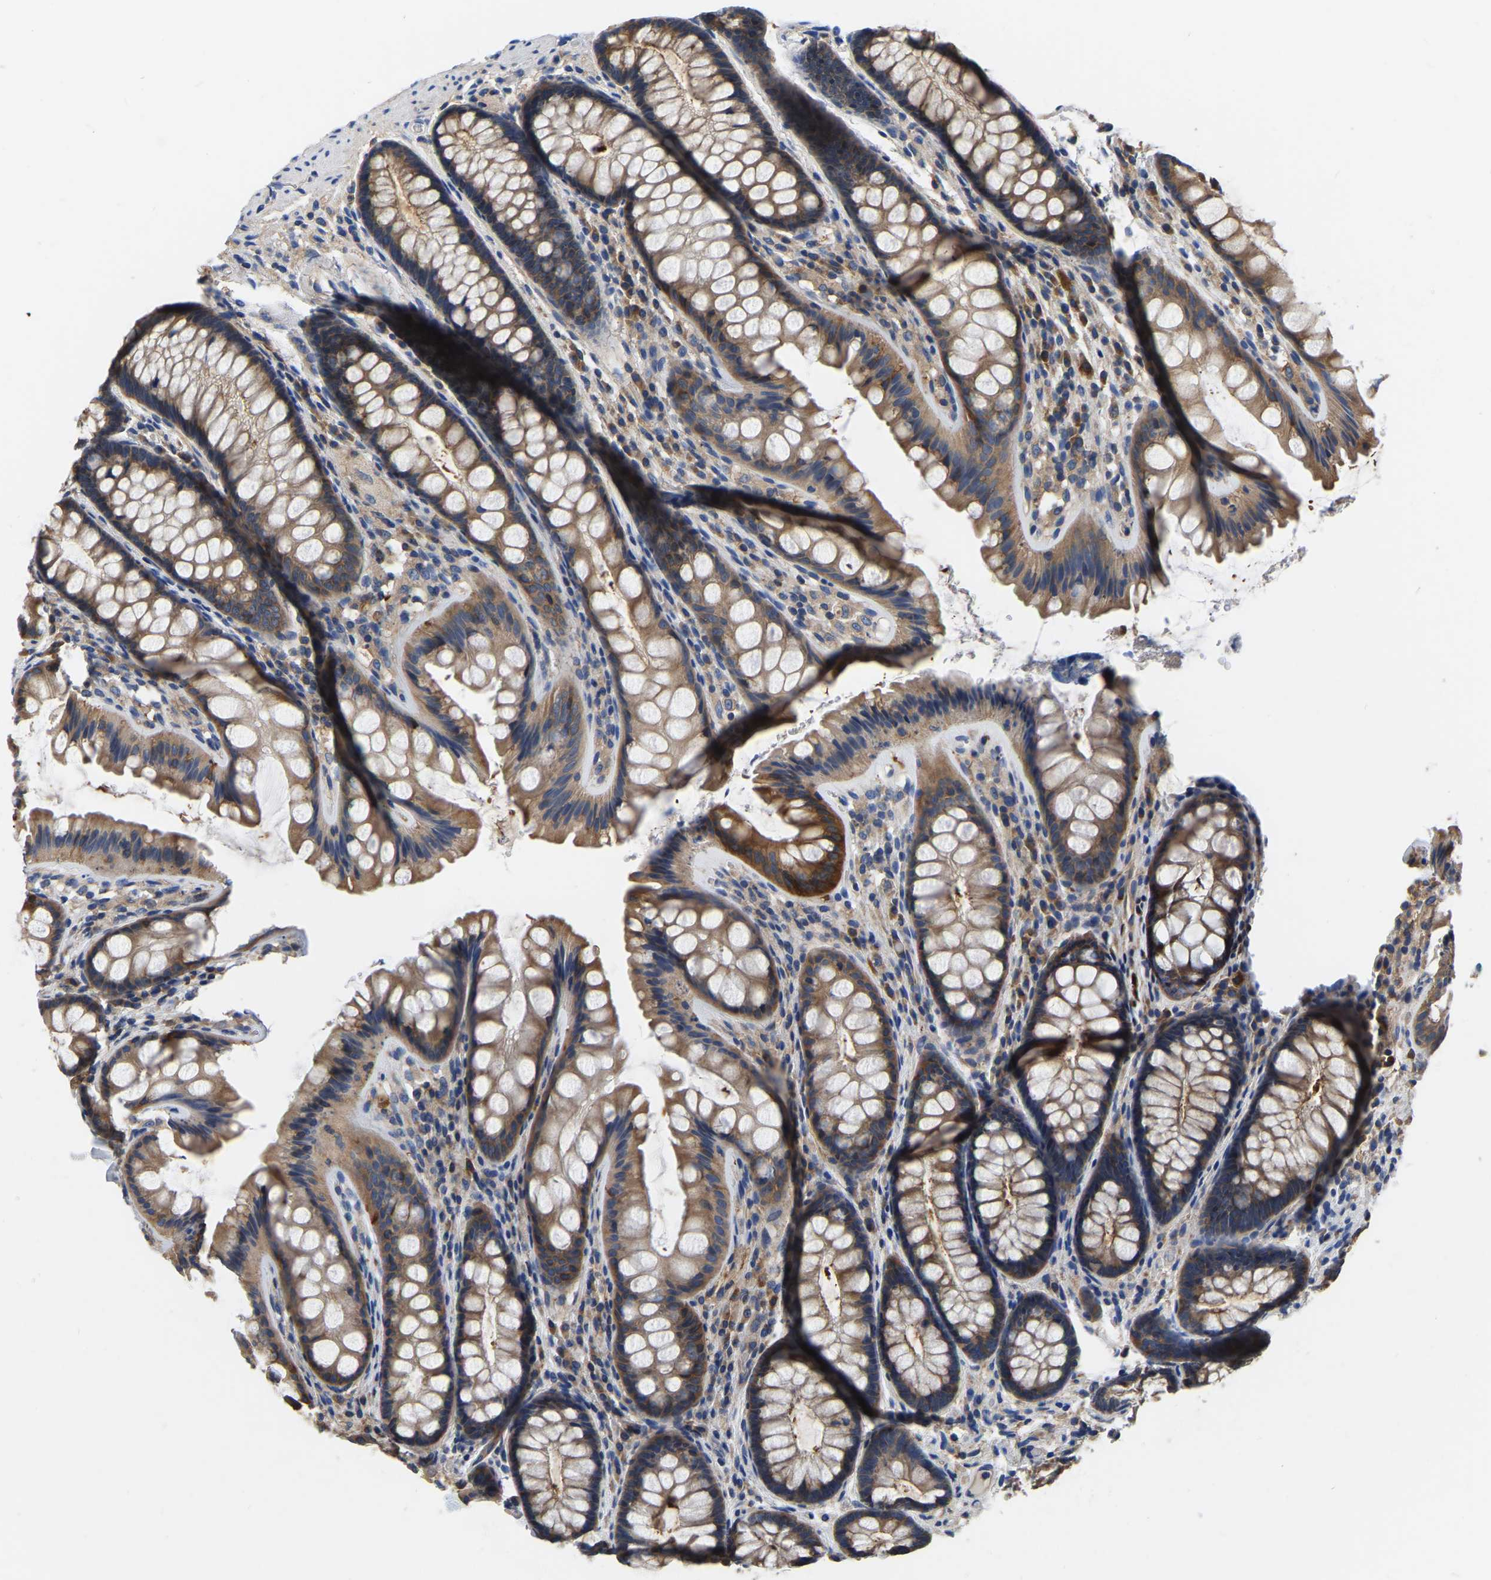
{"staining": {"intensity": "weak", "quantity": ">75%", "location": "cytoplasmic/membranous"}, "tissue": "colon", "cell_type": "Endothelial cells", "image_type": "normal", "snomed": [{"axis": "morphology", "description": "Normal tissue, NOS"}, {"axis": "topography", "description": "Colon"}], "caption": "A micrograph of colon stained for a protein demonstrates weak cytoplasmic/membranous brown staining in endothelial cells.", "gene": "GARS1", "patient": {"sex": "female", "age": 56}}